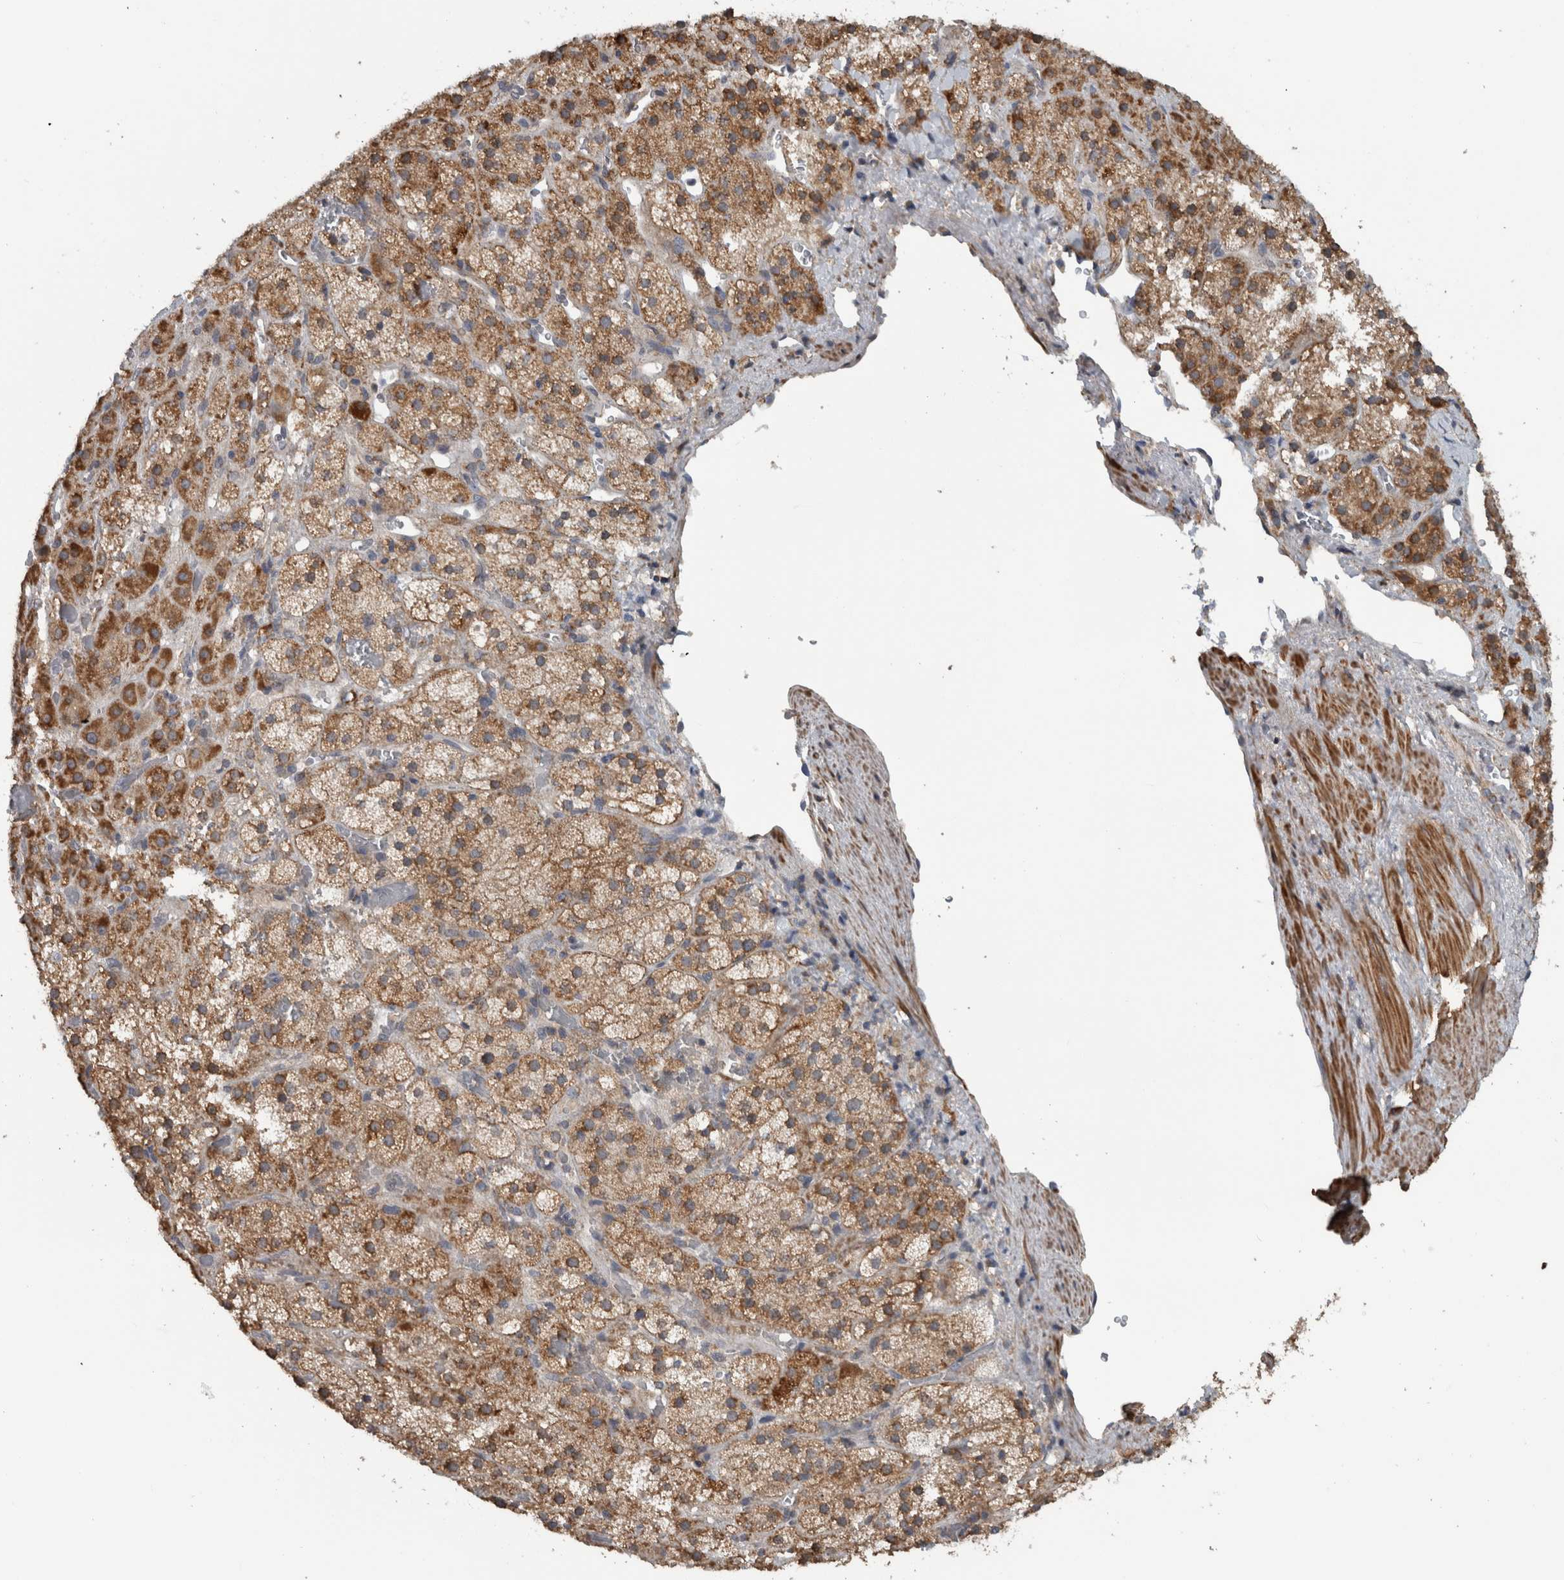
{"staining": {"intensity": "moderate", "quantity": ">75%", "location": "cytoplasmic/membranous"}, "tissue": "adrenal gland", "cell_type": "Glandular cells", "image_type": "normal", "snomed": [{"axis": "morphology", "description": "Normal tissue, NOS"}, {"axis": "topography", "description": "Adrenal gland"}], "caption": "The micrograph demonstrates immunohistochemical staining of unremarkable adrenal gland. There is moderate cytoplasmic/membranous positivity is present in approximately >75% of glandular cells.", "gene": "ARMC1", "patient": {"sex": "male", "age": 57}}